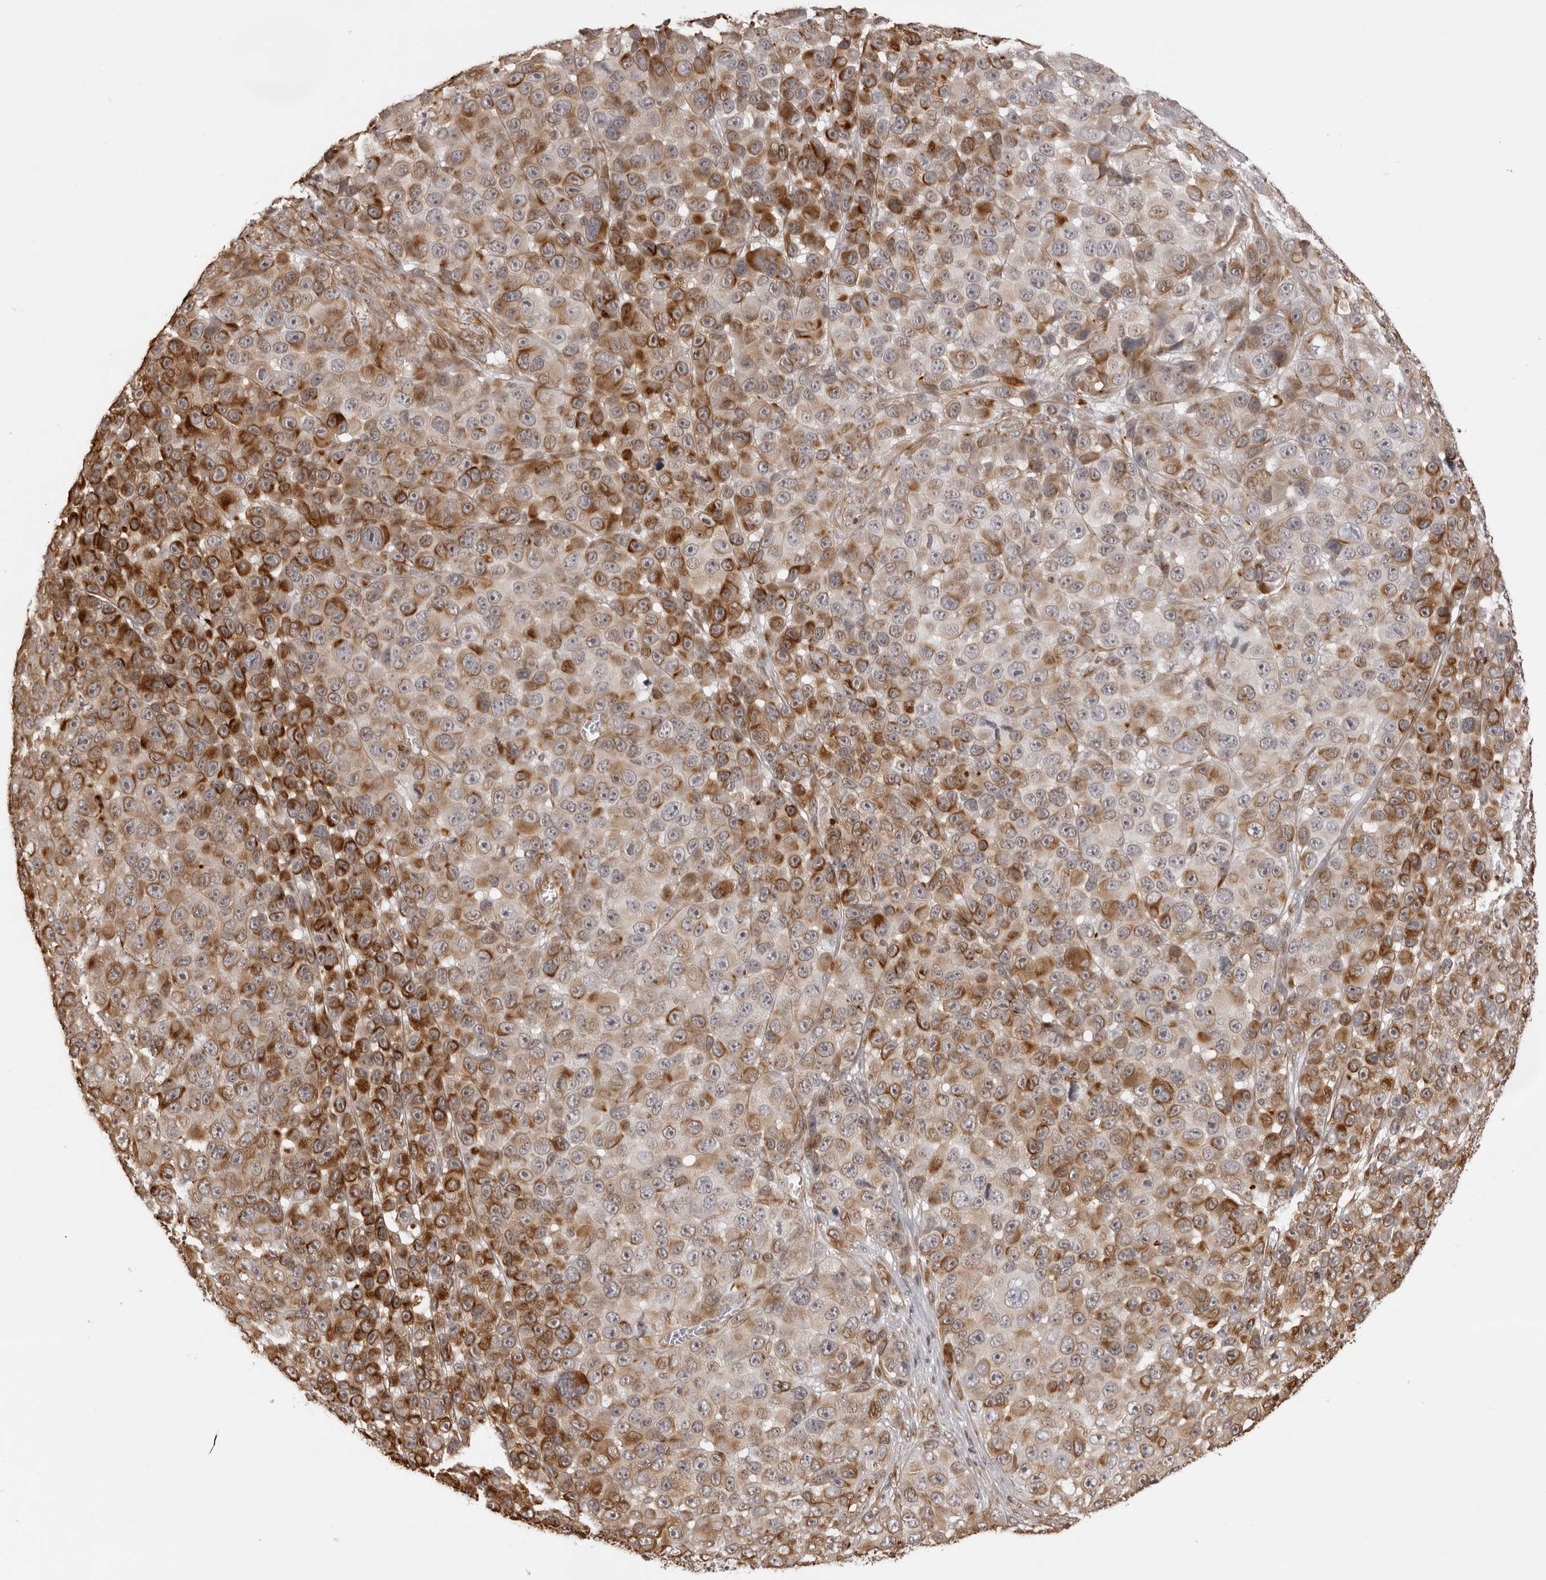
{"staining": {"intensity": "strong", "quantity": "25%-75%", "location": "cytoplasmic/membranous"}, "tissue": "melanoma", "cell_type": "Tumor cells", "image_type": "cancer", "snomed": [{"axis": "morphology", "description": "Malignant melanoma, NOS"}, {"axis": "topography", "description": "Skin"}], "caption": "Melanoma tissue demonstrates strong cytoplasmic/membranous staining in approximately 25%-75% of tumor cells (DAB (3,3'-diaminobenzidine) IHC with brightfield microscopy, high magnification).", "gene": "DYNLT5", "patient": {"sex": "male", "age": 53}}